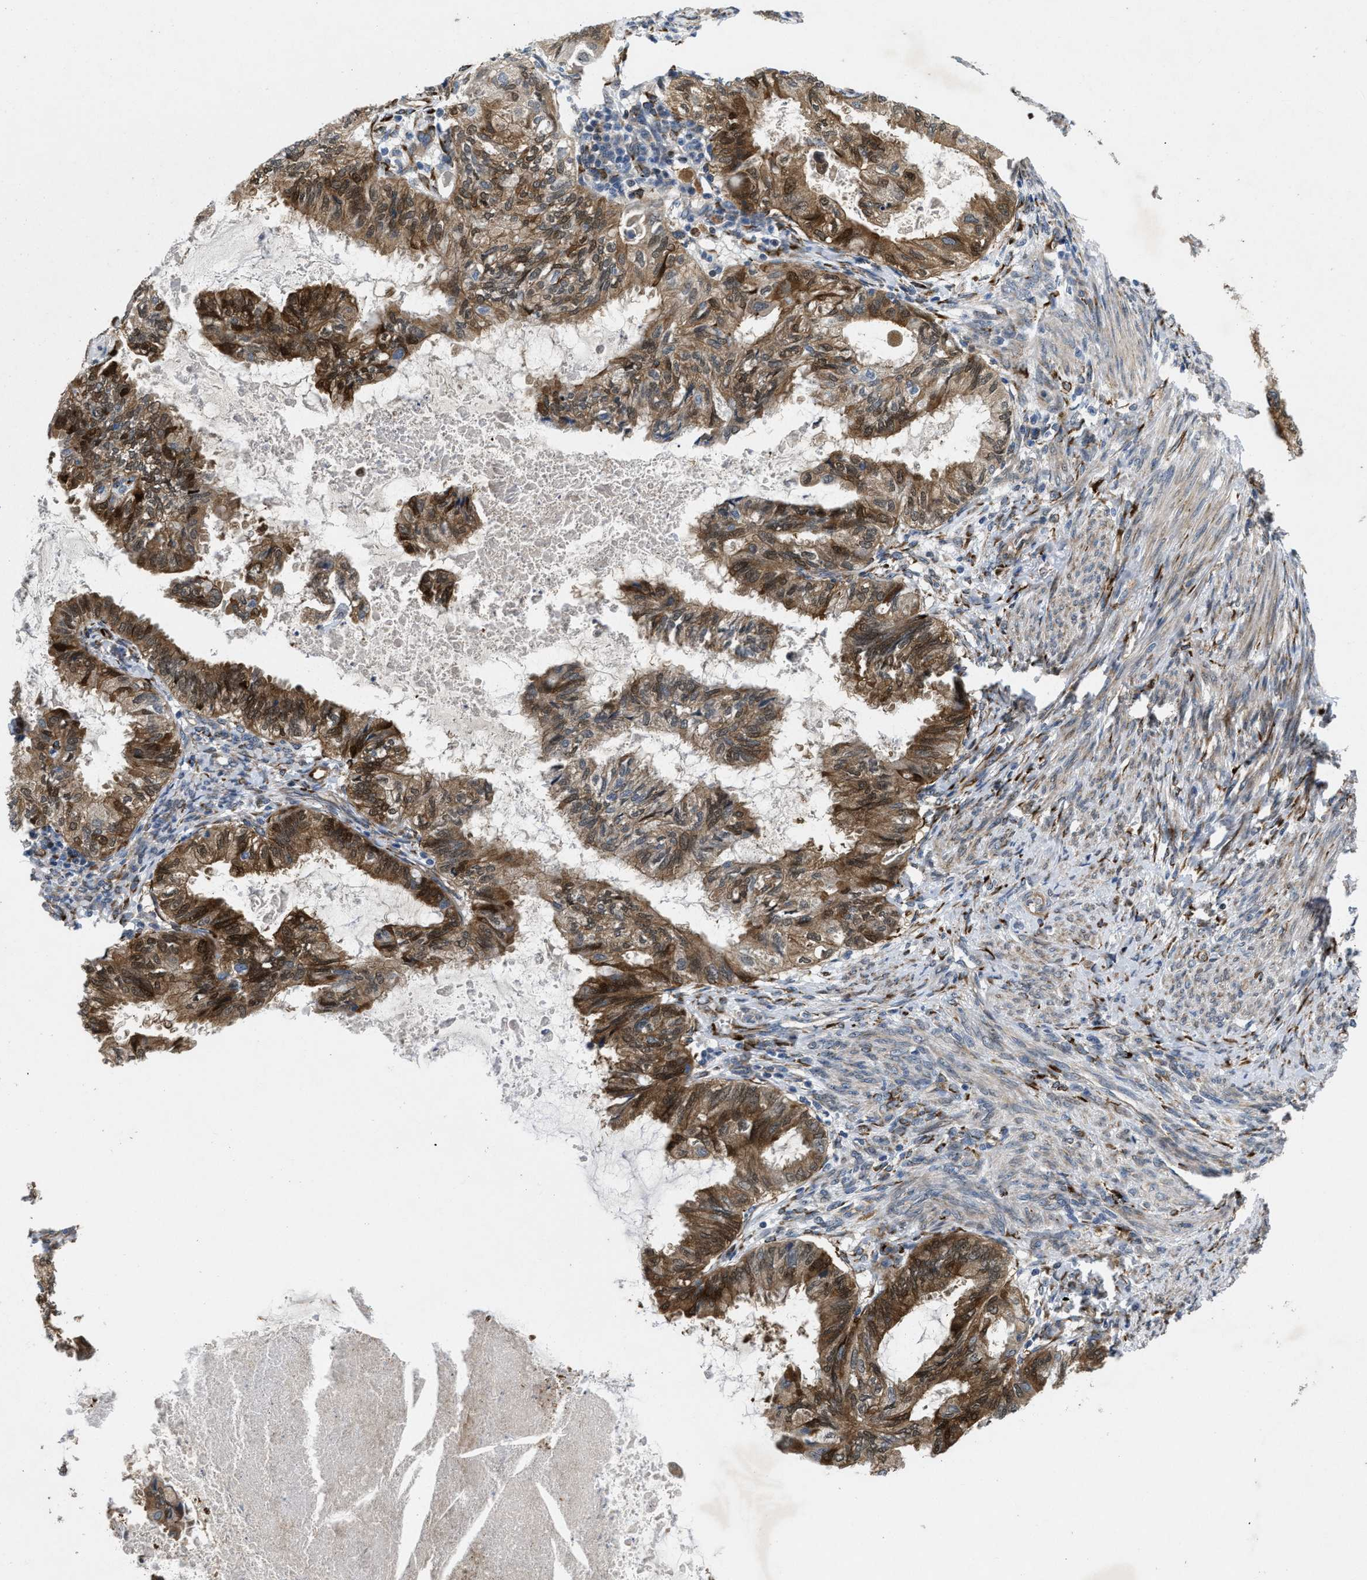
{"staining": {"intensity": "moderate", "quantity": ">75%", "location": "cytoplasmic/membranous,nuclear"}, "tissue": "cervical cancer", "cell_type": "Tumor cells", "image_type": "cancer", "snomed": [{"axis": "morphology", "description": "Normal tissue, NOS"}, {"axis": "morphology", "description": "Adenocarcinoma, NOS"}, {"axis": "topography", "description": "Cervix"}, {"axis": "topography", "description": "Endometrium"}], "caption": "High-power microscopy captured an immunohistochemistry (IHC) photomicrograph of adenocarcinoma (cervical), revealing moderate cytoplasmic/membranous and nuclear expression in about >75% of tumor cells.", "gene": "HSPA12B", "patient": {"sex": "female", "age": 86}}